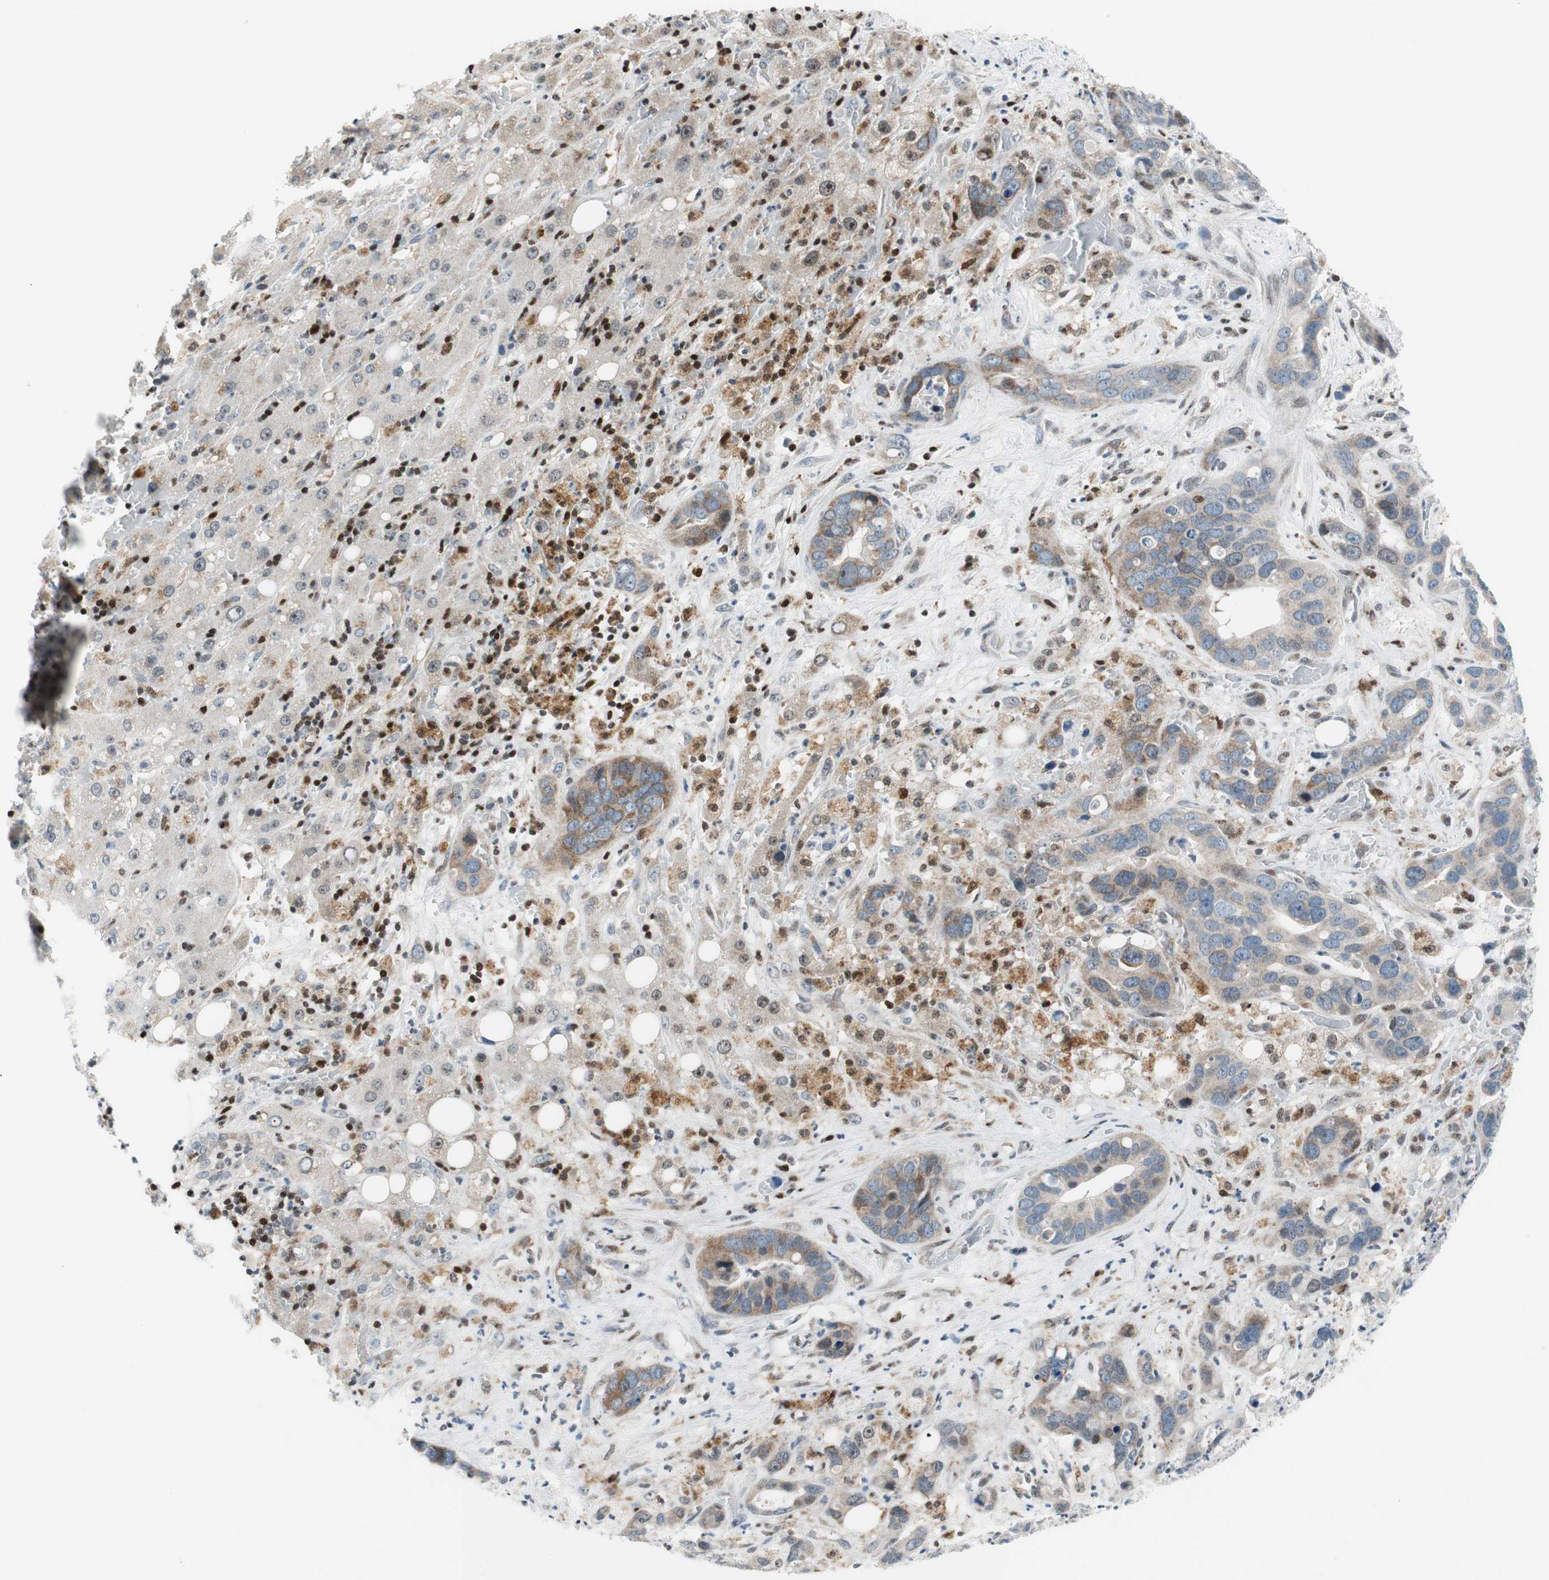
{"staining": {"intensity": "moderate", "quantity": "25%-75%", "location": "cytoplasmic/membranous"}, "tissue": "liver cancer", "cell_type": "Tumor cells", "image_type": "cancer", "snomed": [{"axis": "morphology", "description": "Cholangiocarcinoma"}, {"axis": "topography", "description": "Liver"}], "caption": "Immunohistochemical staining of human liver cancer shows medium levels of moderate cytoplasmic/membranous positivity in about 25%-75% of tumor cells.", "gene": "RGS10", "patient": {"sex": "female", "age": 65}}